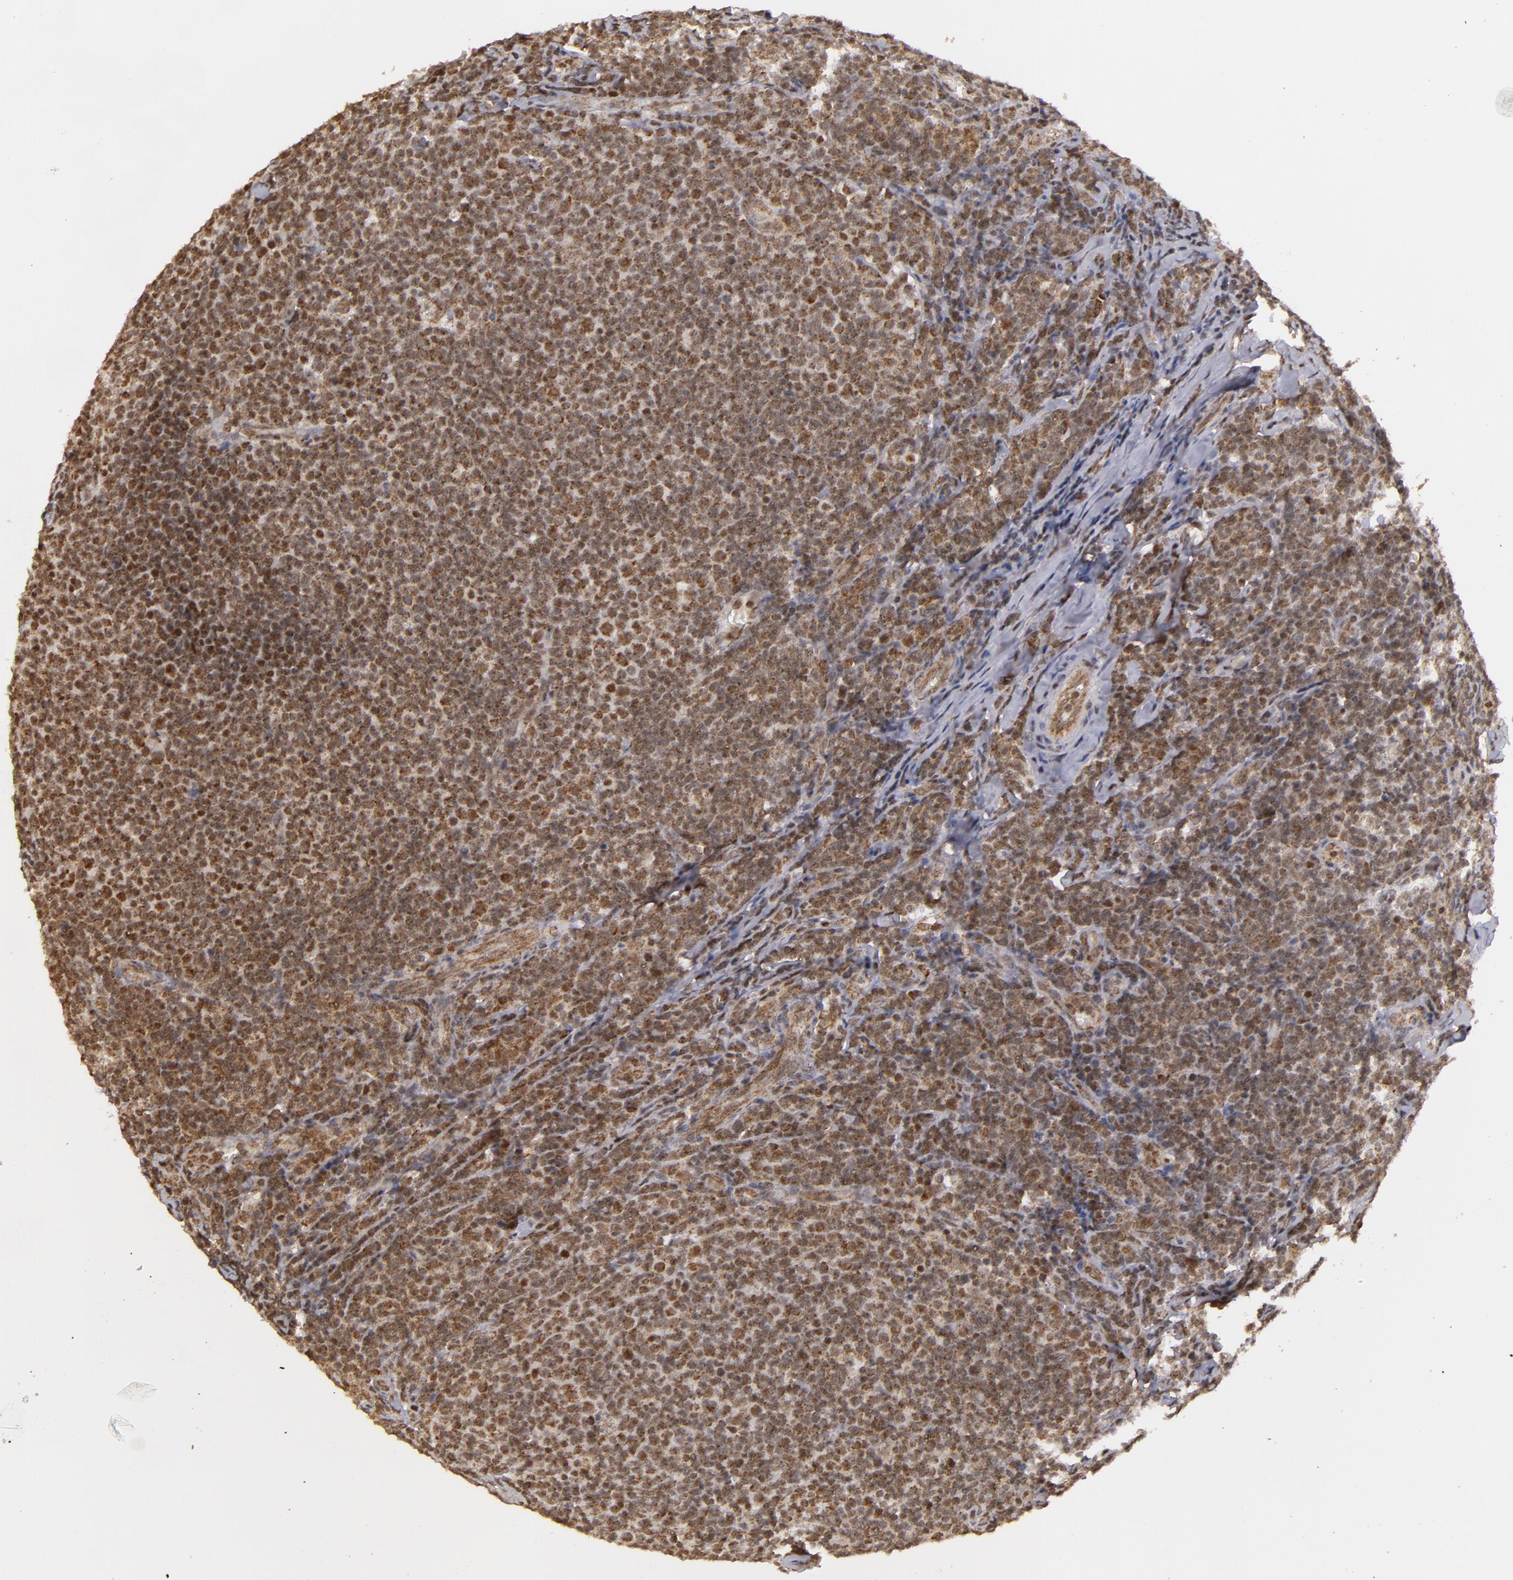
{"staining": {"intensity": "weak", "quantity": ">75%", "location": "cytoplasmic/membranous,nuclear"}, "tissue": "lymphoma", "cell_type": "Tumor cells", "image_type": "cancer", "snomed": [{"axis": "morphology", "description": "Malignant lymphoma, non-Hodgkin's type, Low grade"}, {"axis": "topography", "description": "Lymph node"}], "caption": "Lymphoma stained with IHC demonstrates weak cytoplasmic/membranous and nuclear positivity in about >75% of tumor cells. (DAB (3,3'-diaminobenzidine) IHC with brightfield microscopy, high magnification).", "gene": "MXD1", "patient": {"sex": "male", "age": 74}}